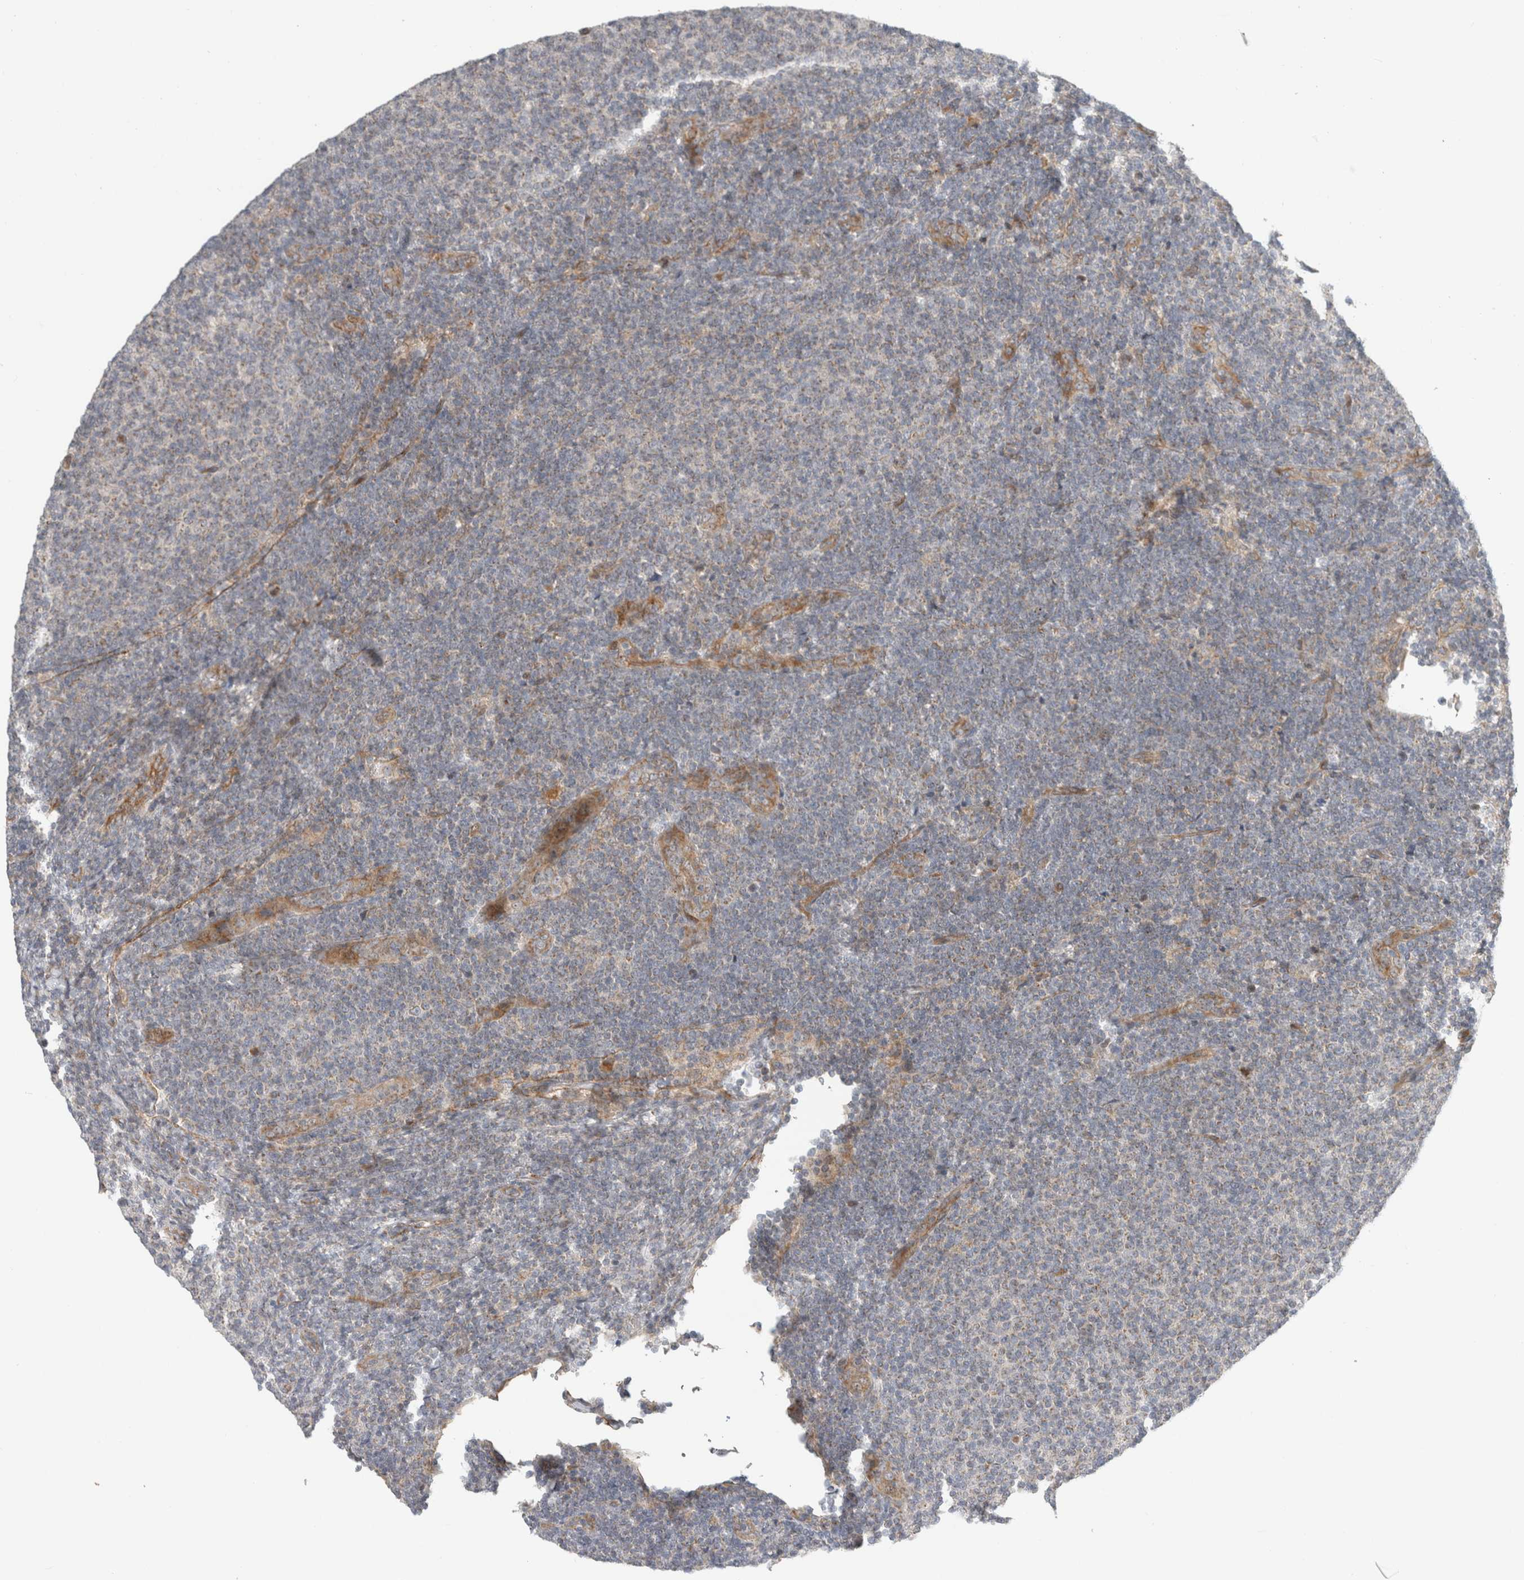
{"staining": {"intensity": "weak", "quantity": "<25%", "location": "cytoplasmic/membranous"}, "tissue": "lymphoma", "cell_type": "Tumor cells", "image_type": "cancer", "snomed": [{"axis": "morphology", "description": "Malignant lymphoma, non-Hodgkin's type, Low grade"}, {"axis": "topography", "description": "Lymph node"}], "caption": "Image shows no significant protein staining in tumor cells of lymphoma.", "gene": "KPNA5", "patient": {"sex": "male", "age": 66}}